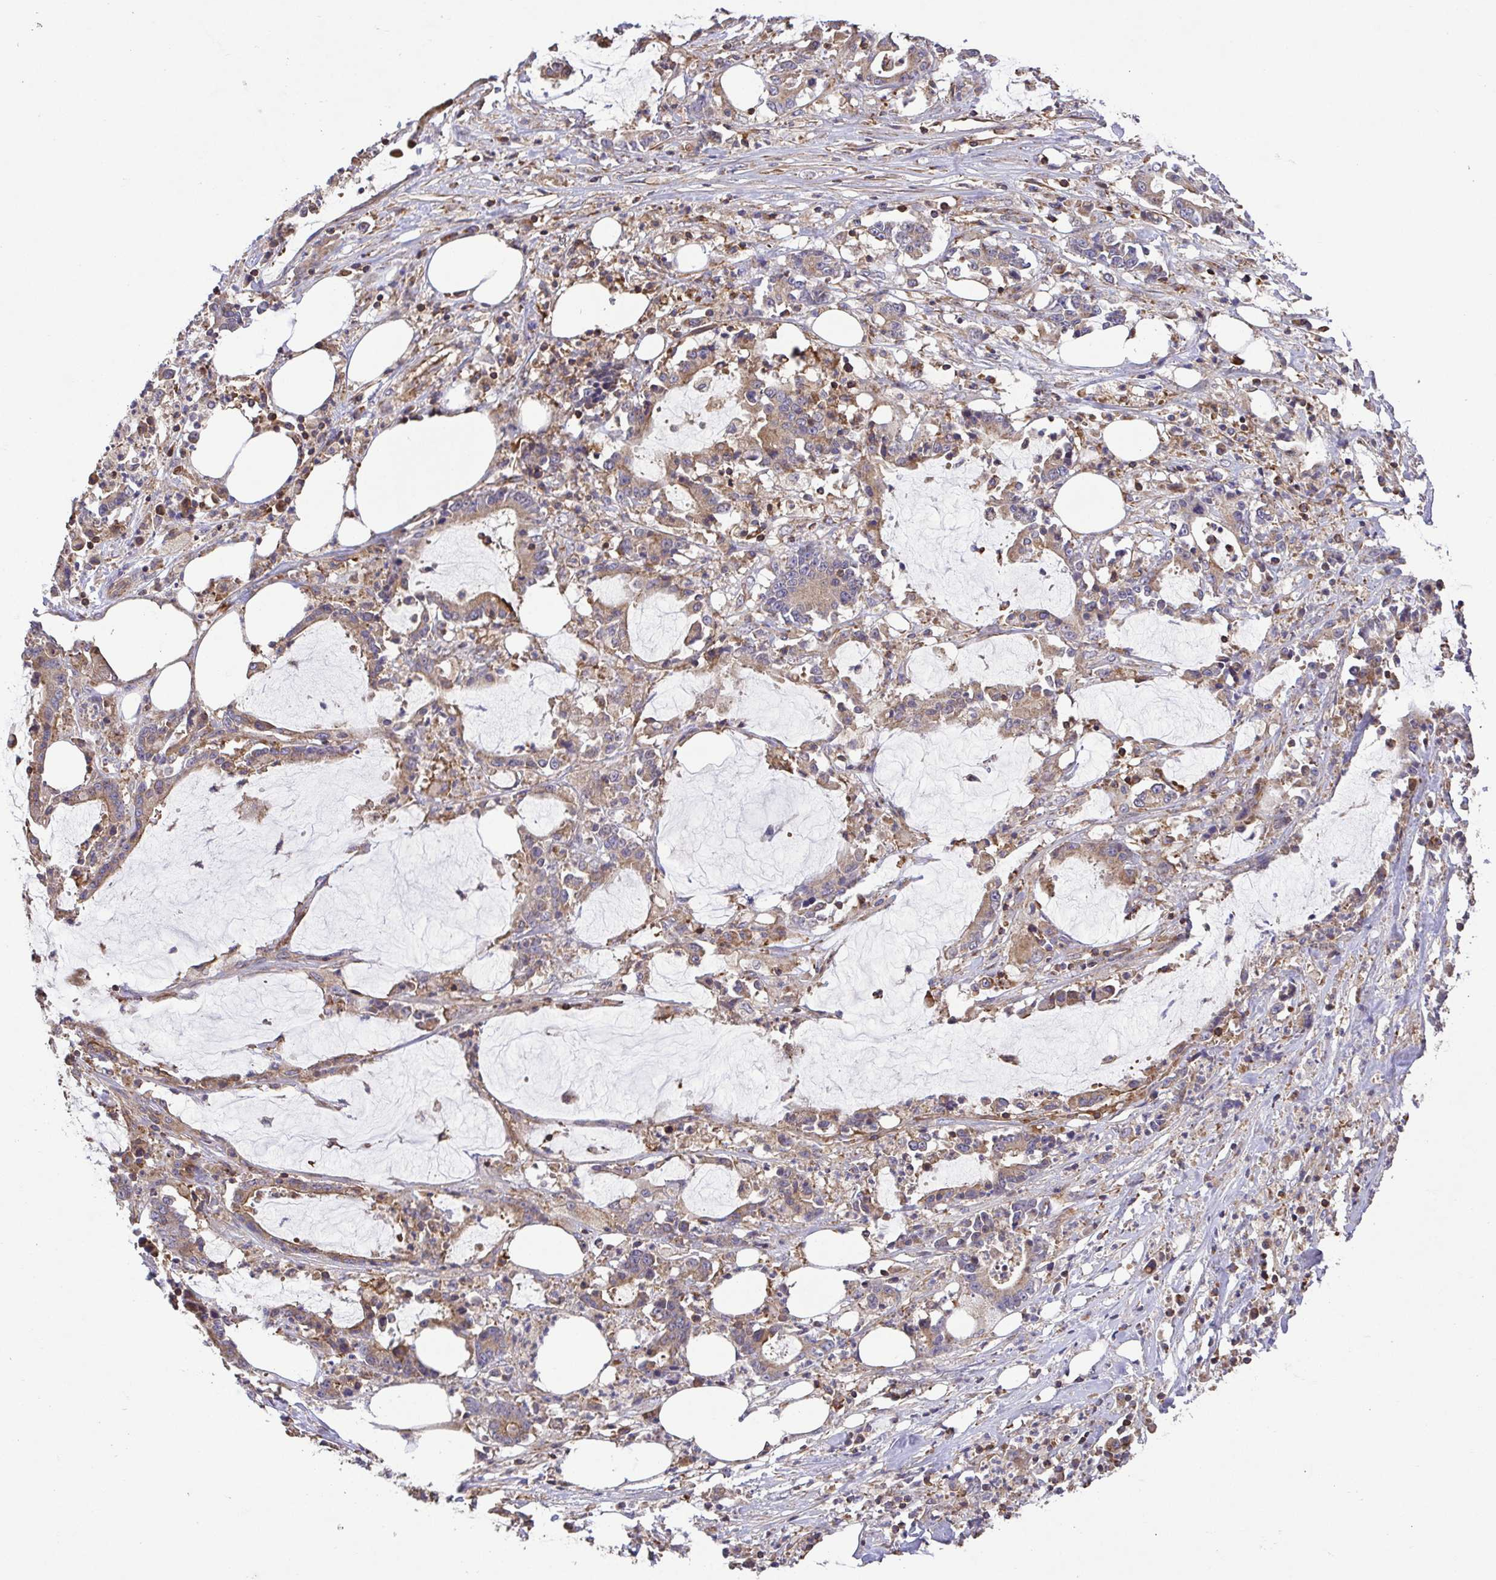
{"staining": {"intensity": "weak", "quantity": ">75%", "location": "cytoplasmic/membranous"}, "tissue": "stomach cancer", "cell_type": "Tumor cells", "image_type": "cancer", "snomed": [{"axis": "morphology", "description": "Adenocarcinoma, NOS"}, {"axis": "topography", "description": "Stomach, upper"}], "caption": "Stomach cancer tissue shows weak cytoplasmic/membranous positivity in approximately >75% of tumor cells The staining was performed using DAB, with brown indicating positive protein expression. Nuclei are stained blue with hematoxylin.", "gene": "IDE", "patient": {"sex": "male", "age": 68}}